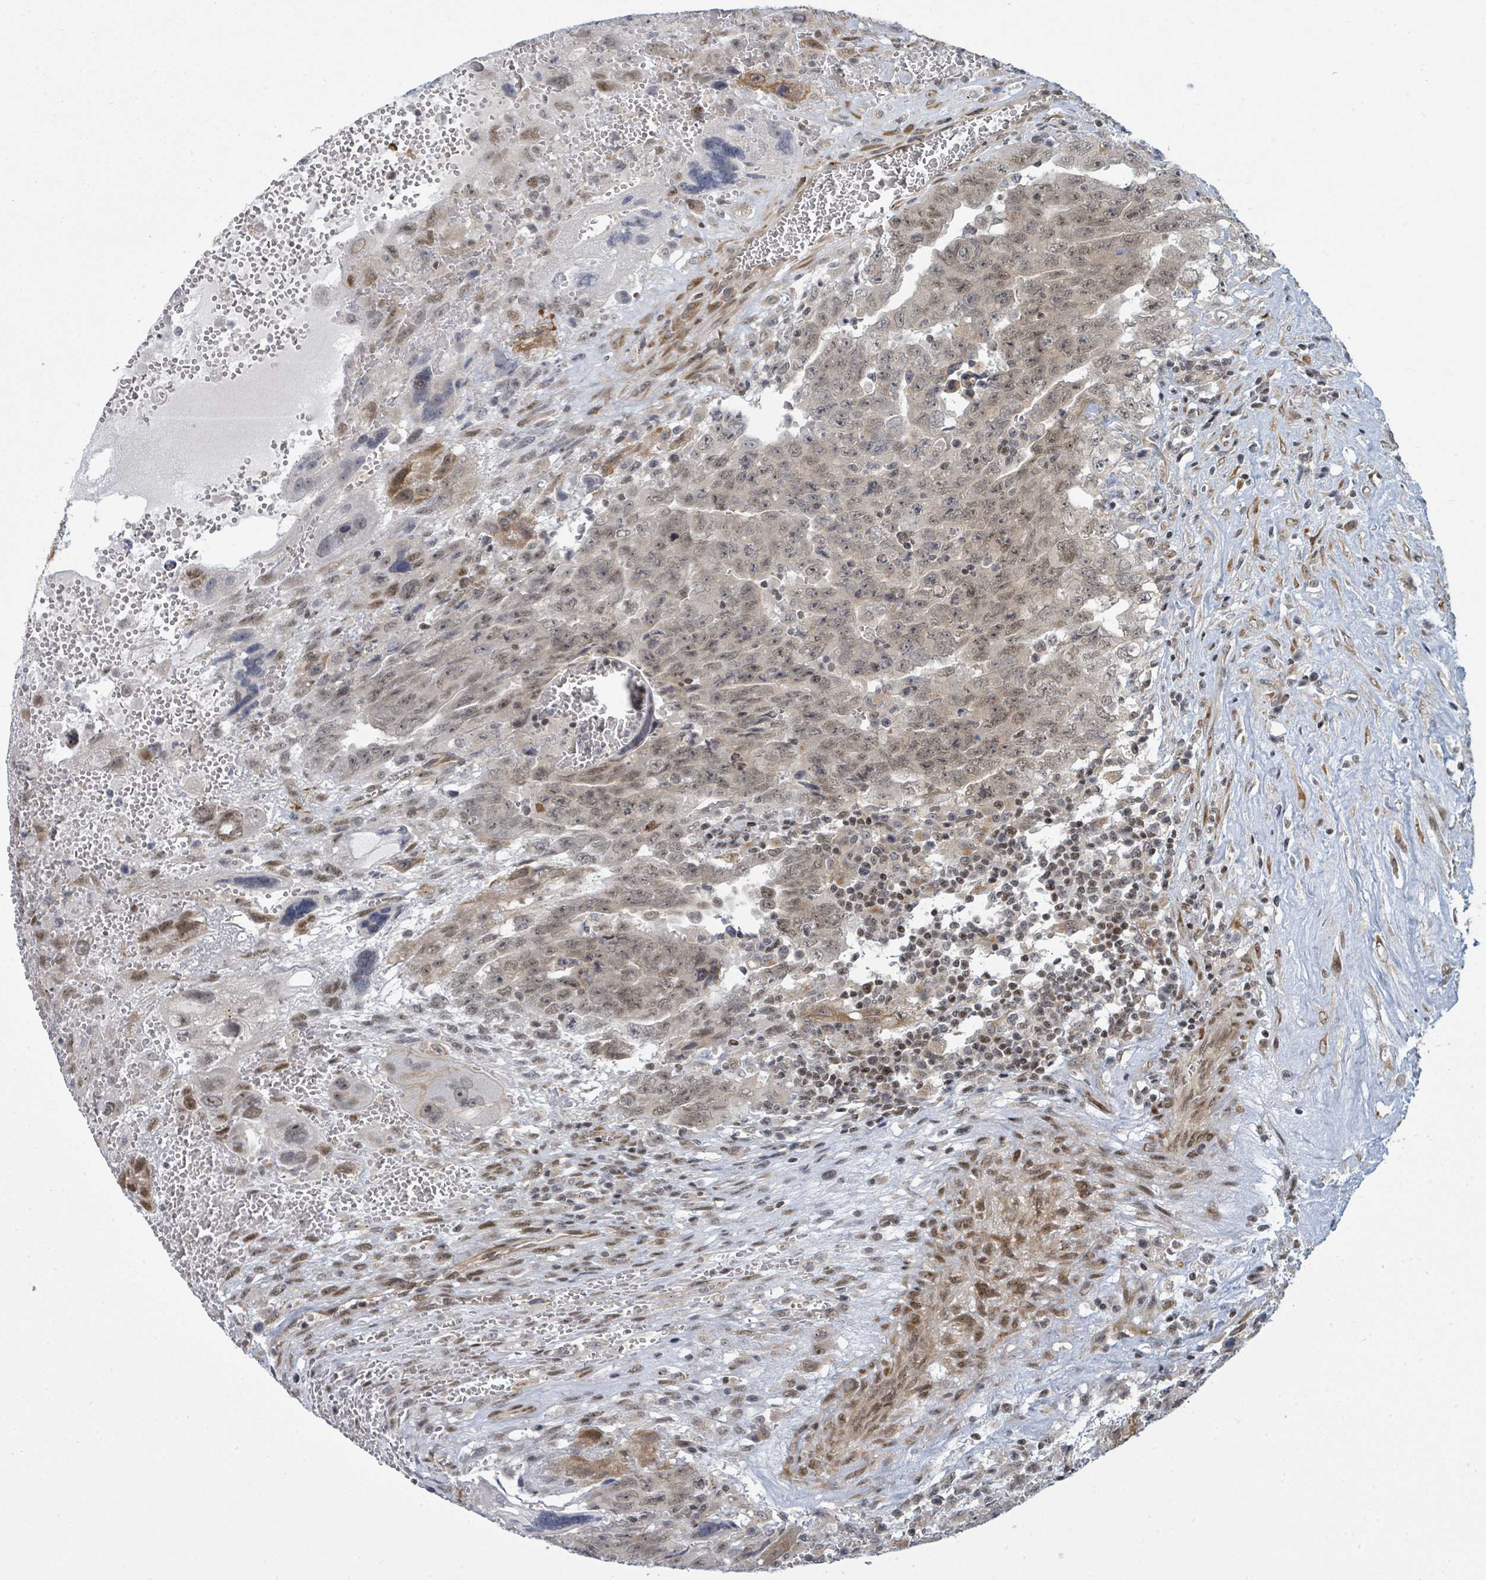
{"staining": {"intensity": "weak", "quantity": ">75%", "location": "nuclear"}, "tissue": "testis cancer", "cell_type": "Tumor cells", "image_type": "cancer", "snomed": [{"axis": "morphology", "description": "Carcinoma, Embryonal, NOS"}, {"axis": "topography", "description": "Testis"}], "caption": "Immunohistochemical staining of testis embryonal carcinoma displays weak nuclear protein positivity in approximately >75% of tumor cells.", "gene": "PSMG2", "patient": {"sex": "male", "age": 28}}